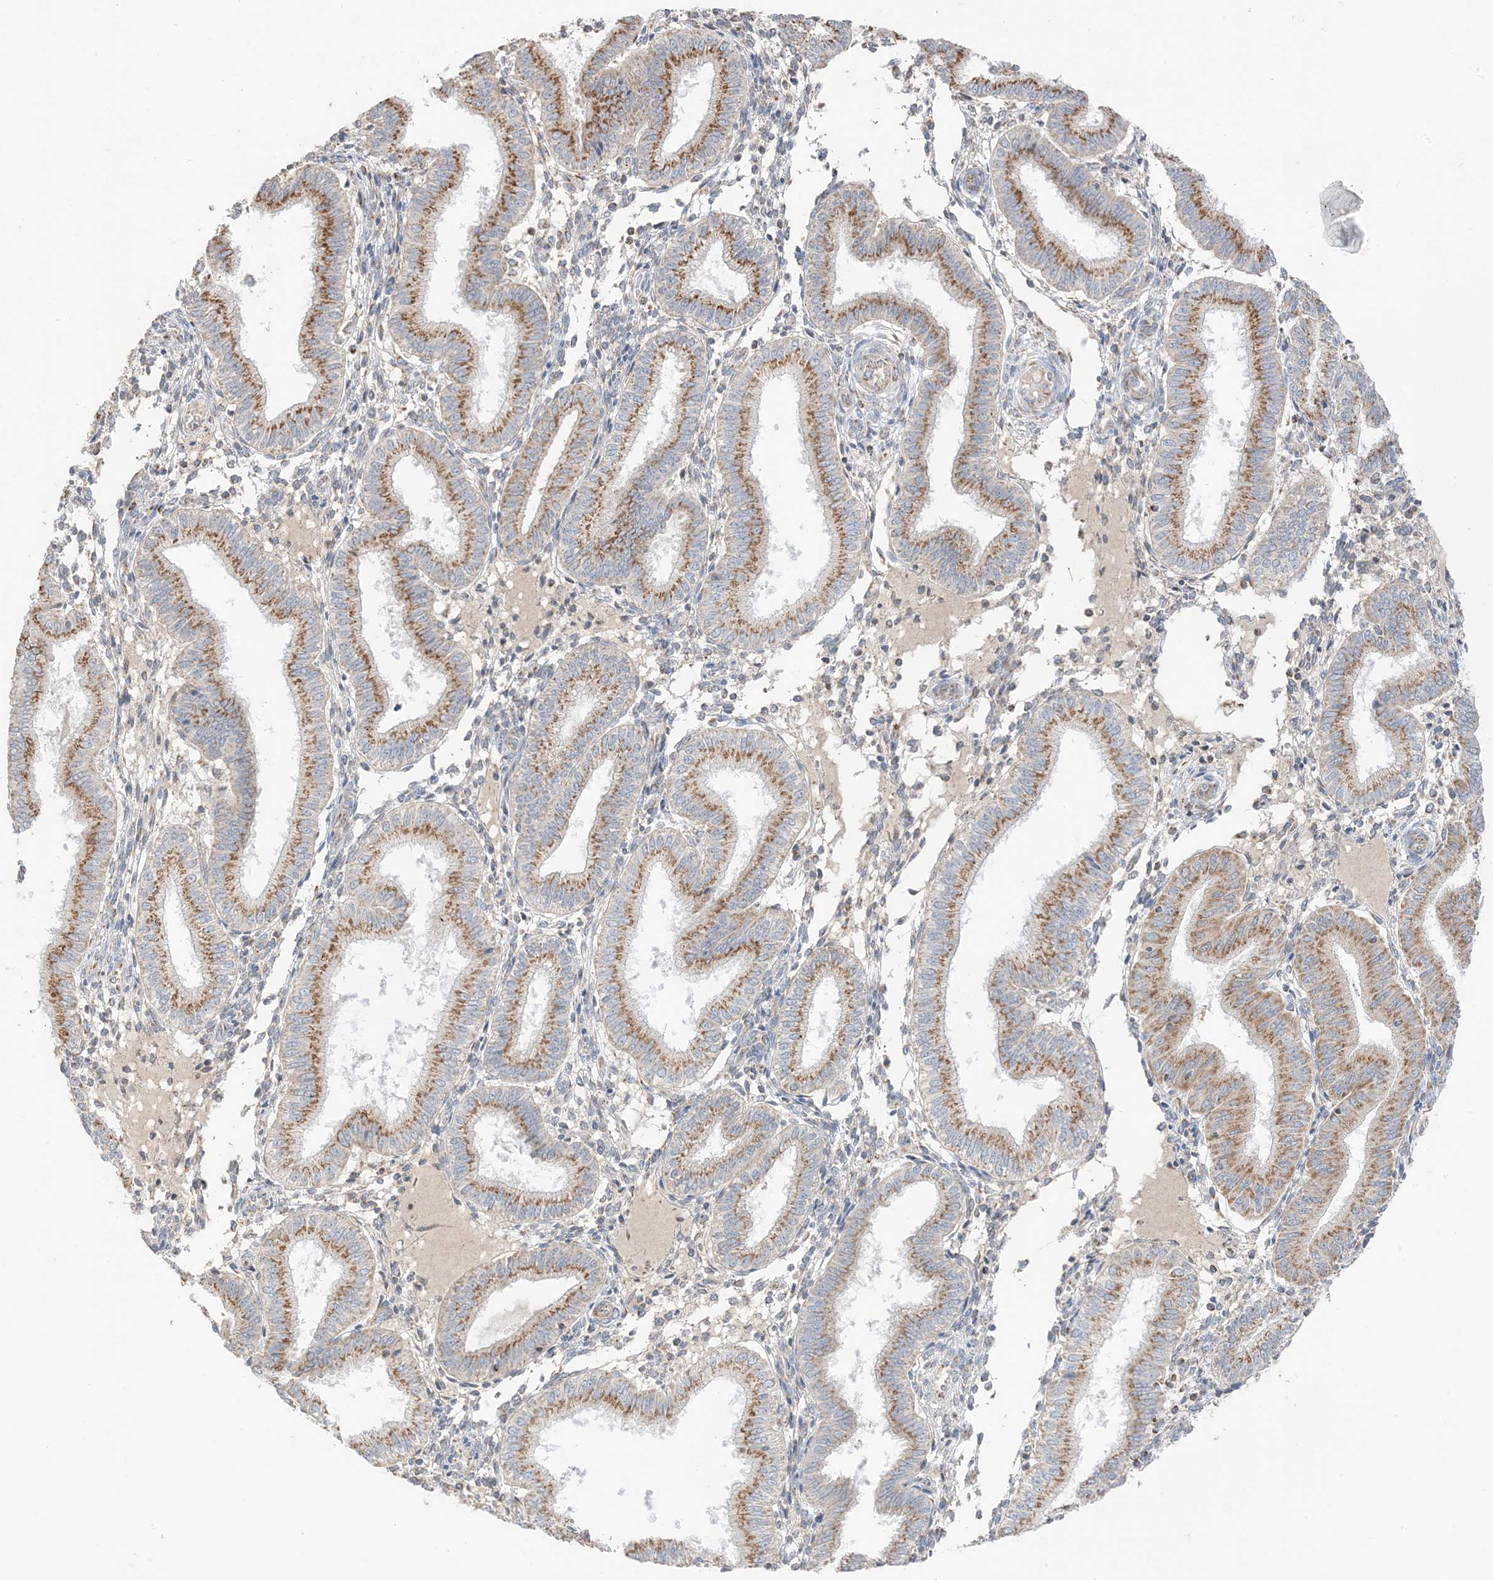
{"staining": {"intensity": "moderate", "quantity": "<25%", "location": "cytoplasmic/membranous"}, "tissue": "endometrium", "cell_type": "Cells in endometrial stroma", "image_type": "normal", "snomed": [{"axis": "morphology", "description": "Normal tissue, NOS"}, {"axis": "topography", "description": "Endometrium"}], "caption": "Immunohistochemistry staining of benign endometrium, which reveals low levels of moderate cytoplasmic/membranous expression in about <25% of cells in endometrial stroma indicating moderate cytoplasmic/membranous protein positivity. The staining was performed using DAB (brown) for protein detection and nuclei were counterstained in hematoxylin (blue).", "gene": "SLC25A12", "patient": {"sex": "female", "age": 39}}